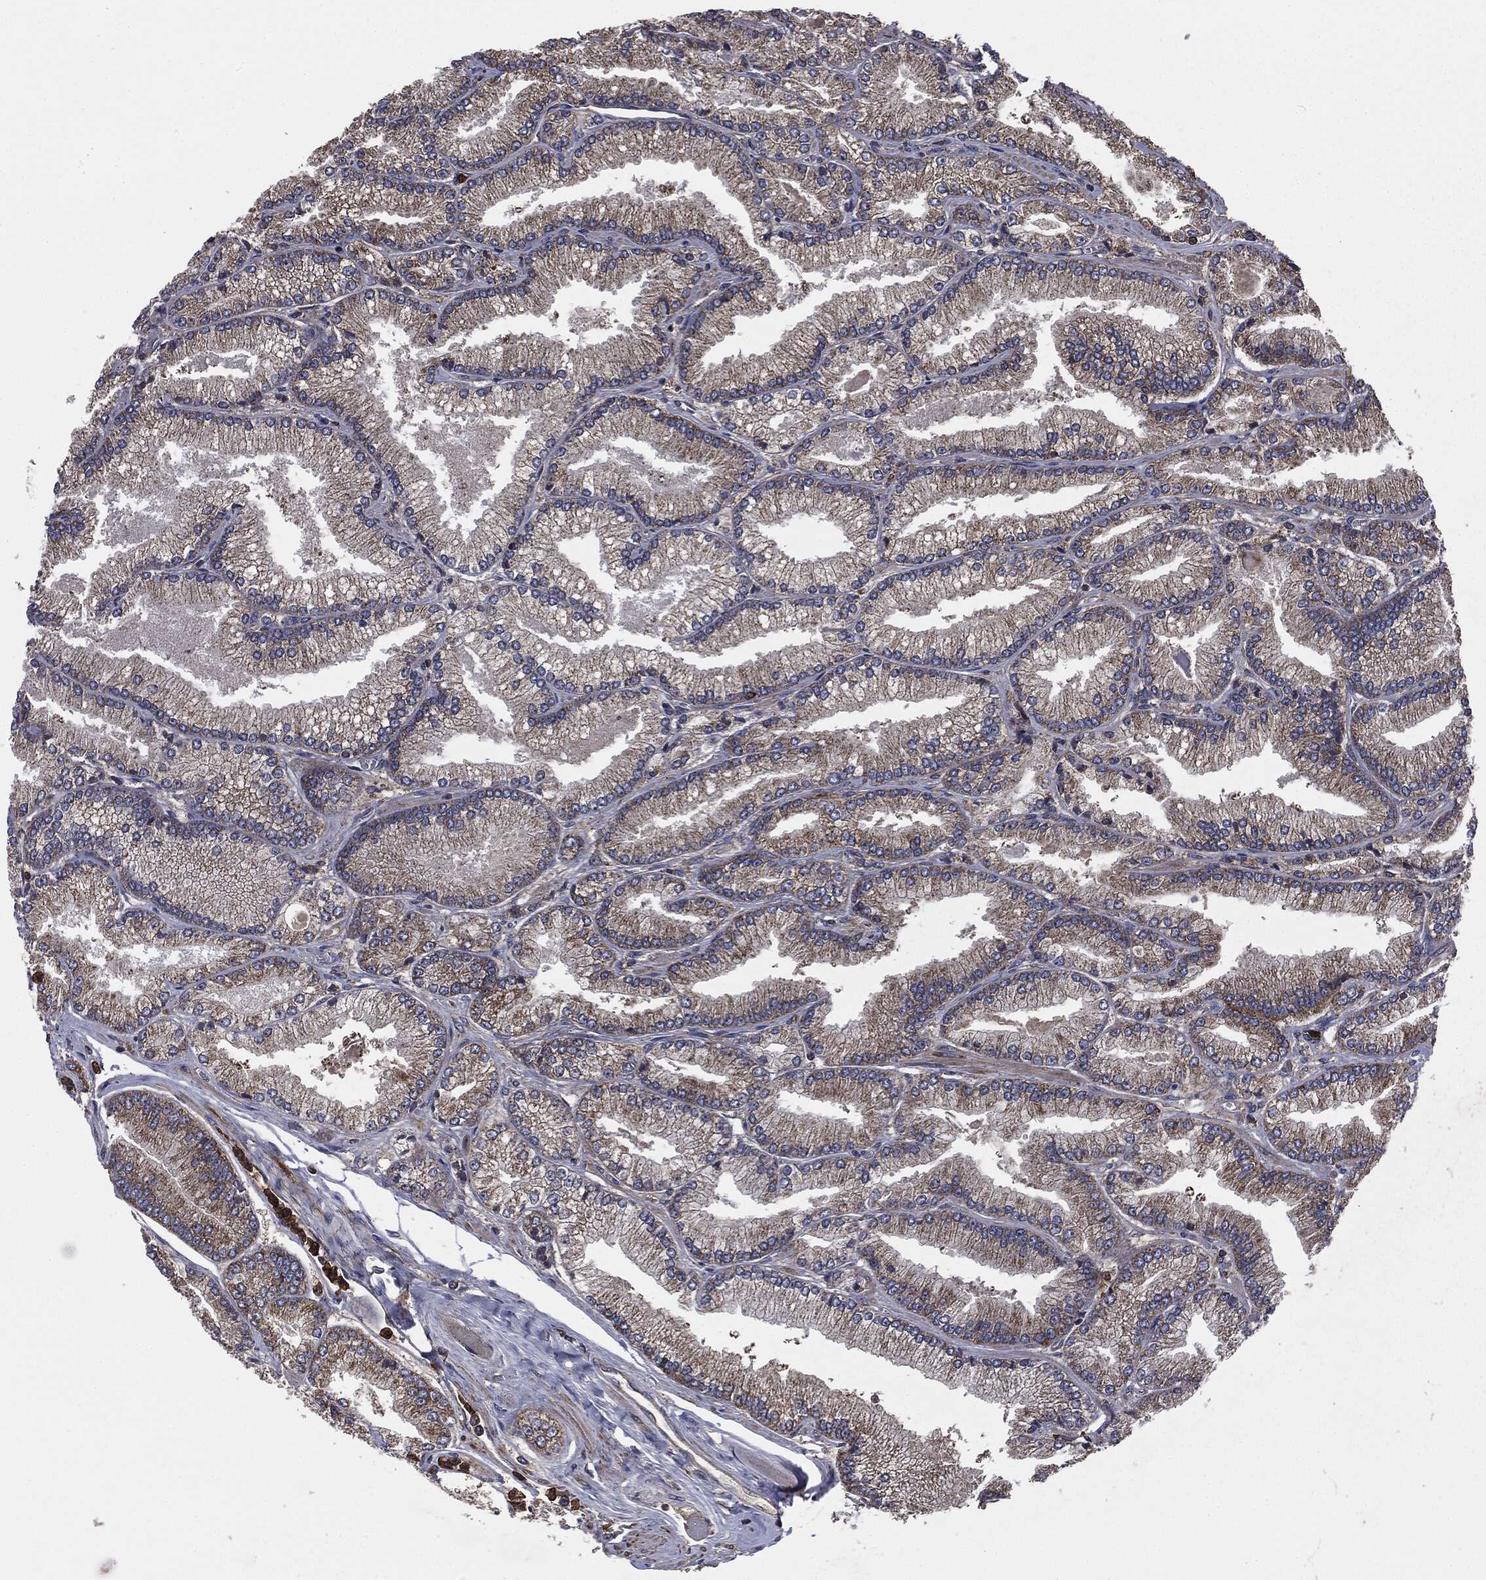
{"staining": {"intensity": "weak", "quantity": "25%-75%", "location": "cytoplasmic/membranous"}, "tissue": "prostate cancer", "cell_type": "Tumor cells", "image_type": "cancer", "snomed": [{"axis": "morphology", "description": "Adenocarcinoma, Low grade"}, {"axis": "topography", "description": "Prostate"}], "caption": "Human prostate cancer (low-grade adenocarcinoma) stained for a protein (brown) exhibits weak cytoplasmic/membranous positive expression in approximately 25%-75% of tumor cells.", "gene": "MAPK6", "patient": {"sex": "male", "age": 67}}